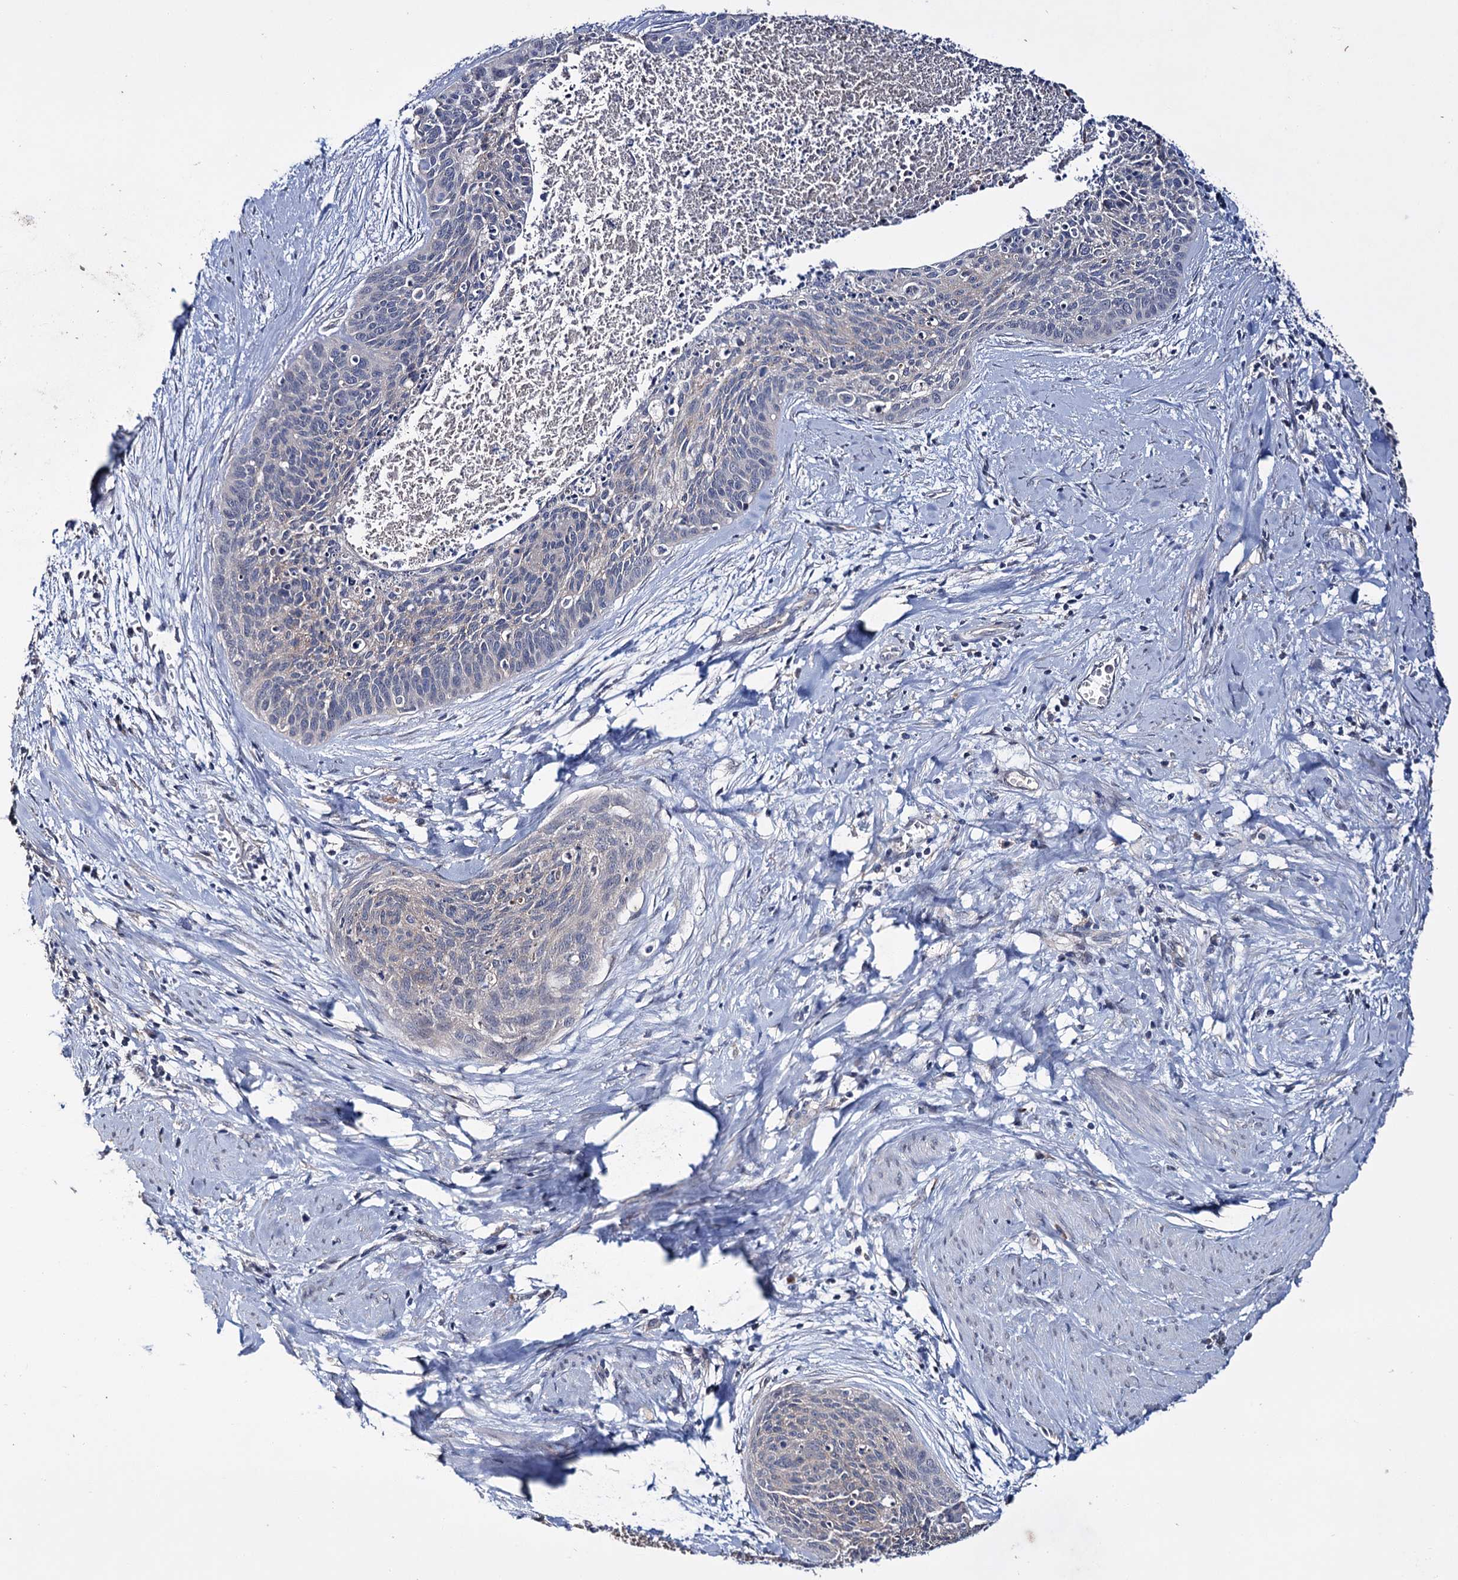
{"staining": {"intensity": "negative", "quantity": "none", "location": "none"}, "tissue": "cervical cancer", "cell_type": "Tumor cells", "image_type": "cancer", "snomed": [{"axis": "morphology", "description": "Squamous cell carcinoma, NOS"}, {"axis": "topography", "description": "Cervix"}], "caption": "High power microscopy photomicrograph of an immunohistochemistry photomicrograph of cervical cancer, revealing no significant positivity in tumor cells.", "gene": "EPB41L5", "patient": {"sex": "female", "age": 55}}